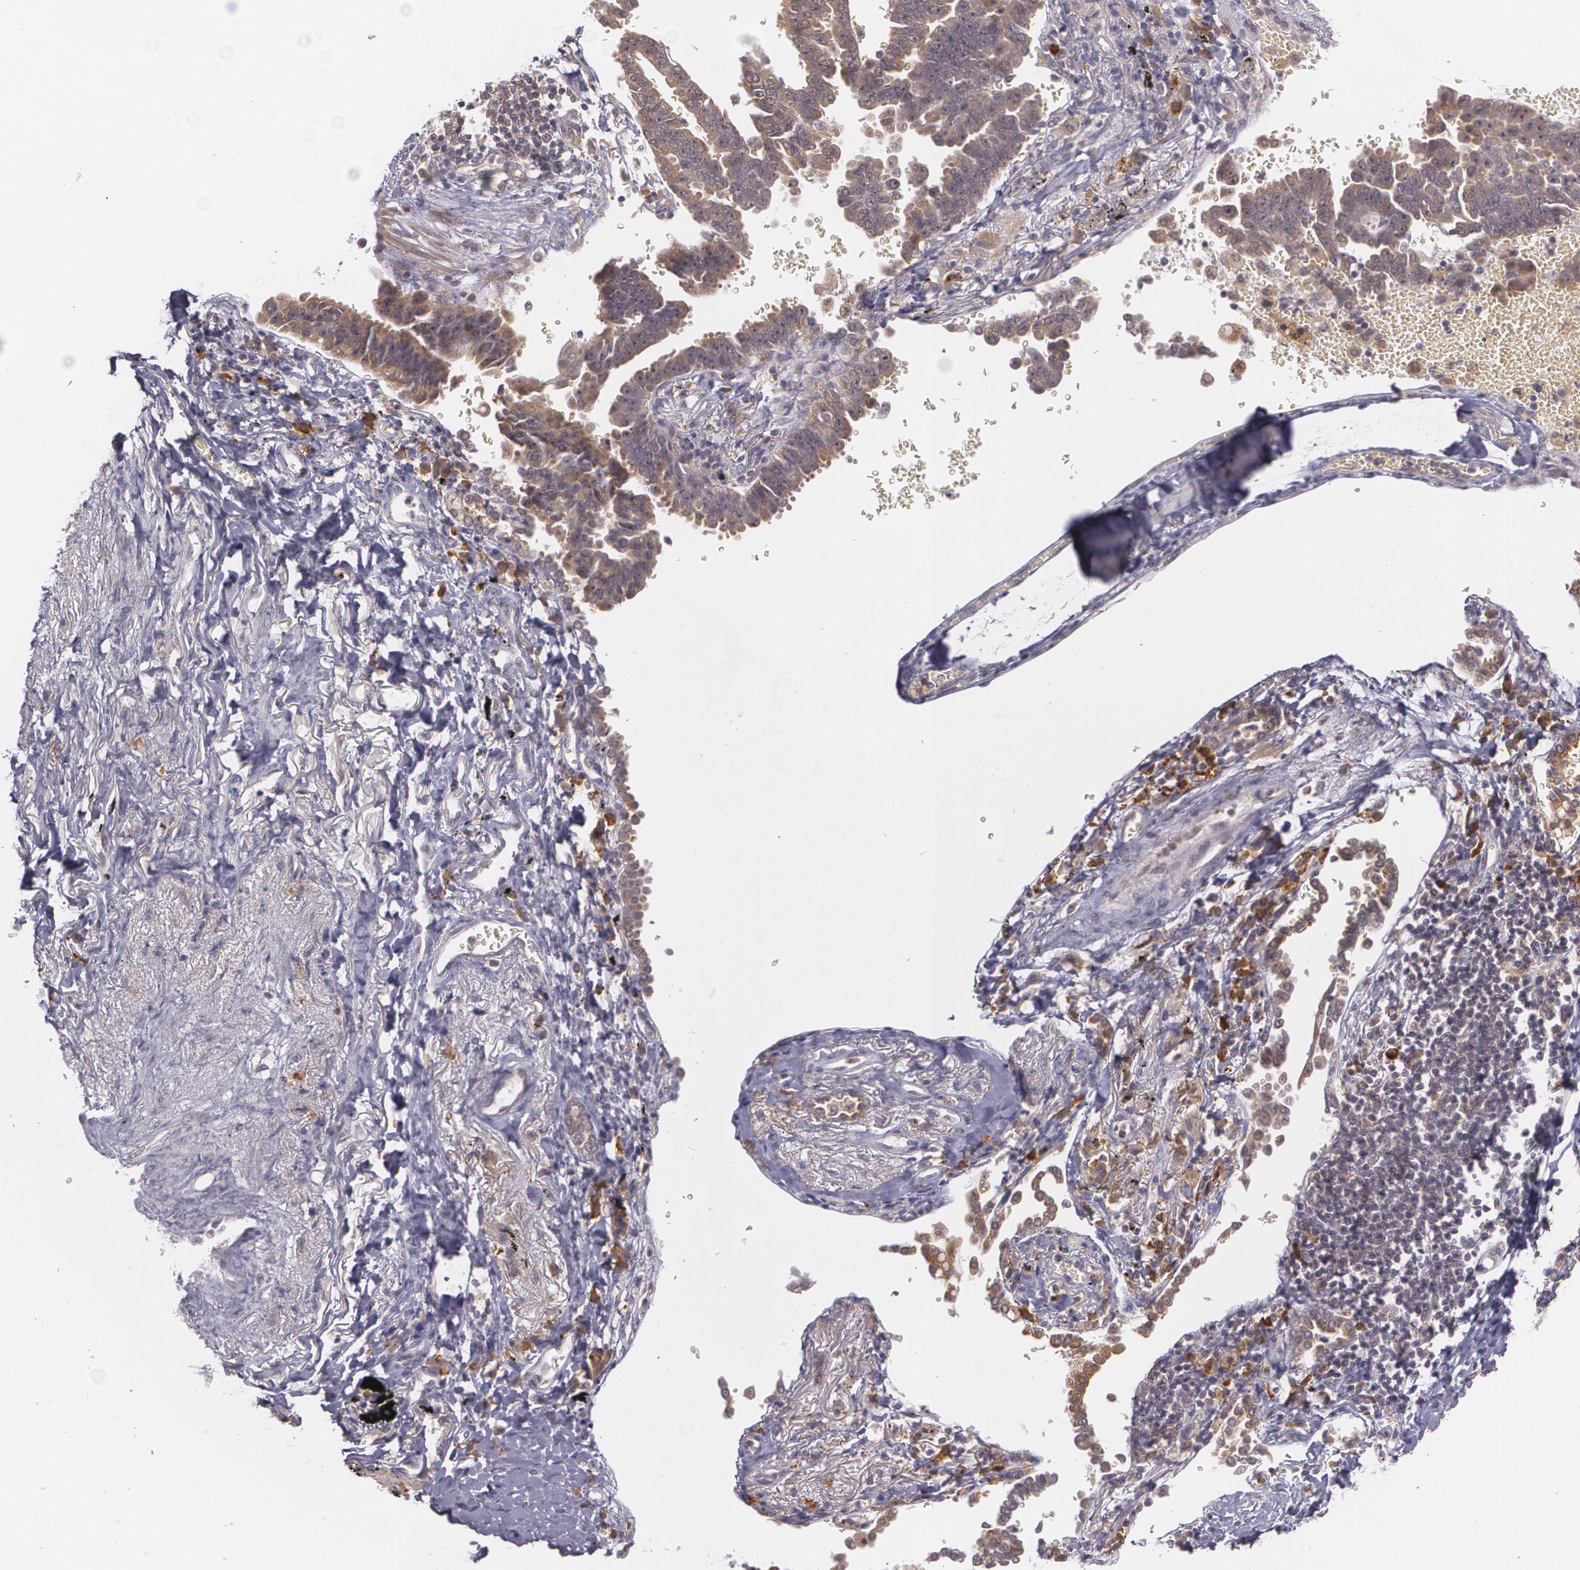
{"staining": {"intensity": "weak", "quantity": ">75%", "location": "cytoplasmic/membranous"}, "tissue": "lung cancer", "cell_type": "Tumor cells", "image_type": "cancer", "snomed": [{"axis": "morphology", "description": "Adenocarcinoma, NOS"}, {"axis": "topography", "description": "Lung"}], "caption": "A histopathology image showing weak cytoplasmic/membranous expression in approximately >75% of tumor cells in lung cancer (adenocarcinoma), as visualized by brown immunohistochemical staining.", "gene": "CCL17", "patient": {"sex": "female", "age": 64}}